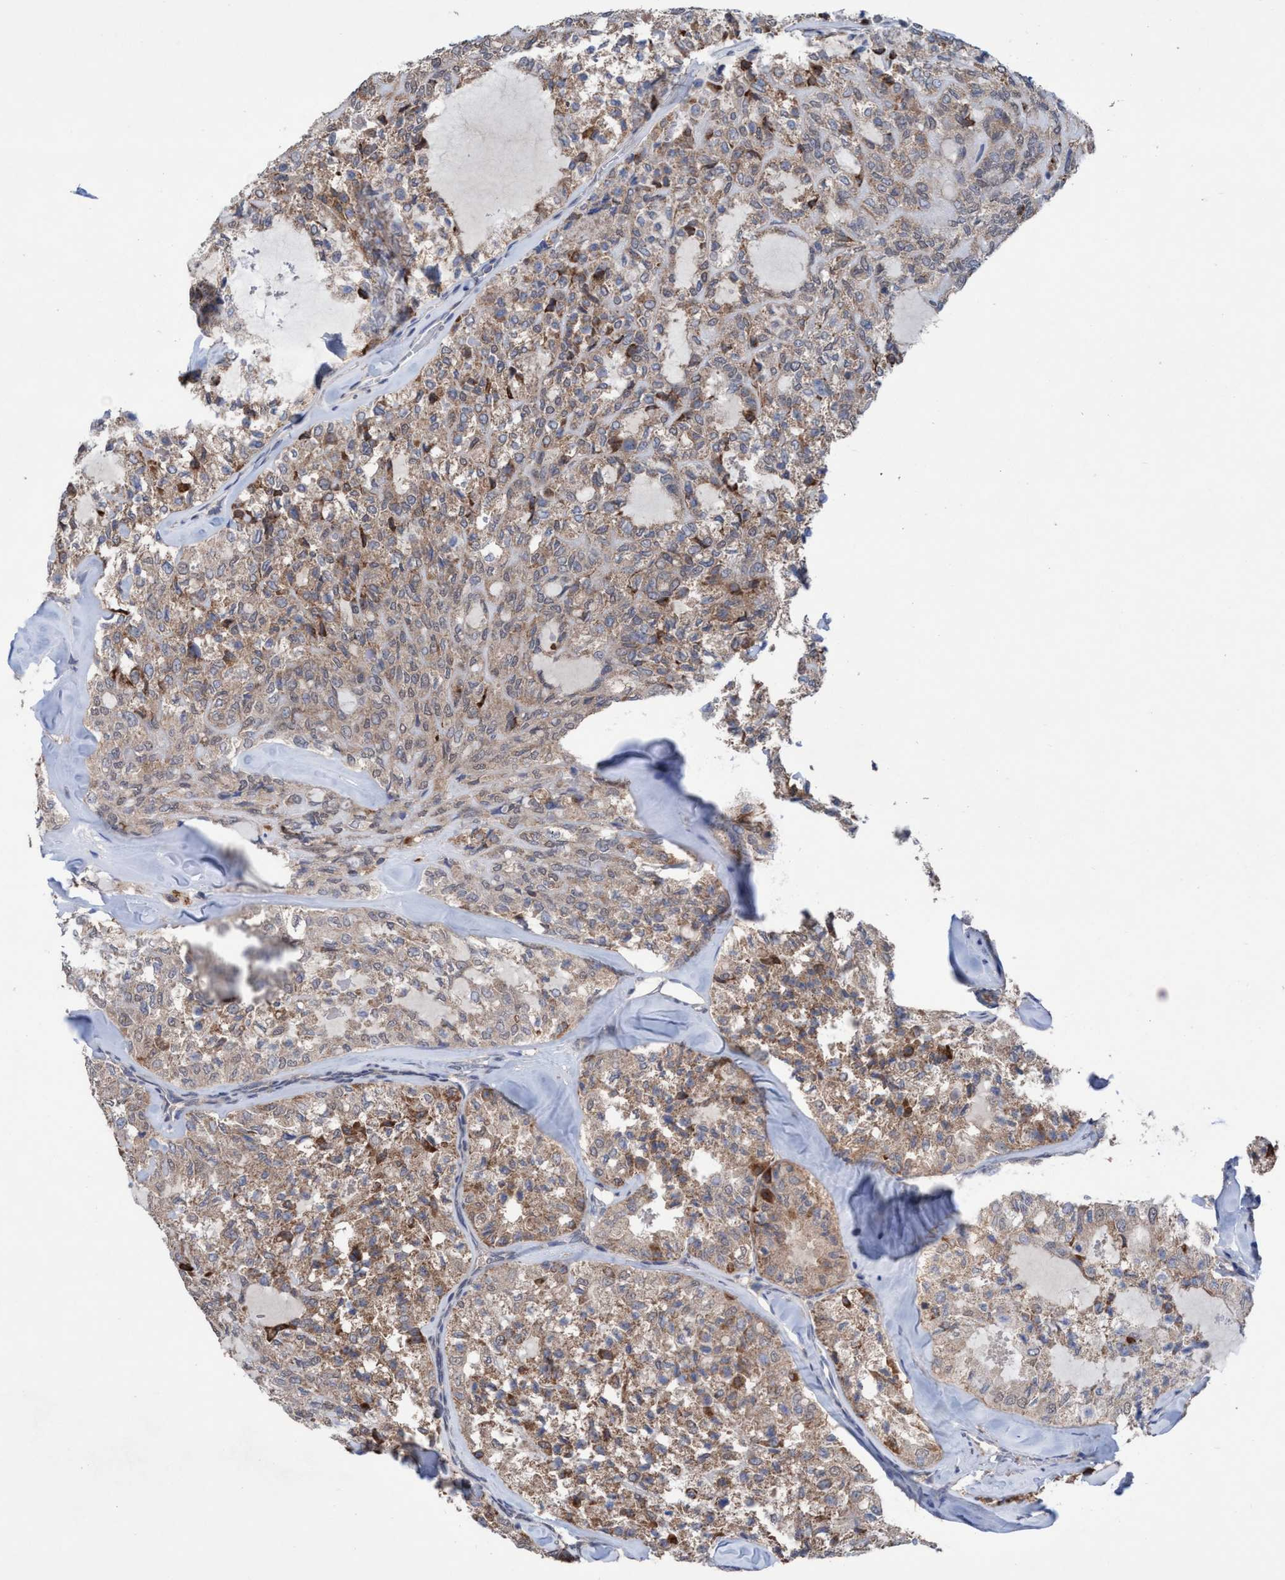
{"staining": {"intensity": "weak", "quantity": ">75%", "location": "cytoplasmic/membranous"}, "tissue": "thyroid cancer", "cell_type": "Tumor cells", "image_type": "cancer", "snomed": [{"axis": "morphology", "description": "Follicular adenoma carcinoma, NOS"}, {"axis": "topography", "description": "Thyroid gland"}], "caption": "Immunohistochemistry (IHC) of thyroid cancer exhibits low levels of weak cytoplasmic/membranous staining in approximately >75% of tumor cells. (DAB (3,3'-diaminobenzidine) = brown stain, brightfield microscopy at high magnification).", "gene": "GLOD4", "patient": {"sex": "male", "age": 75}}